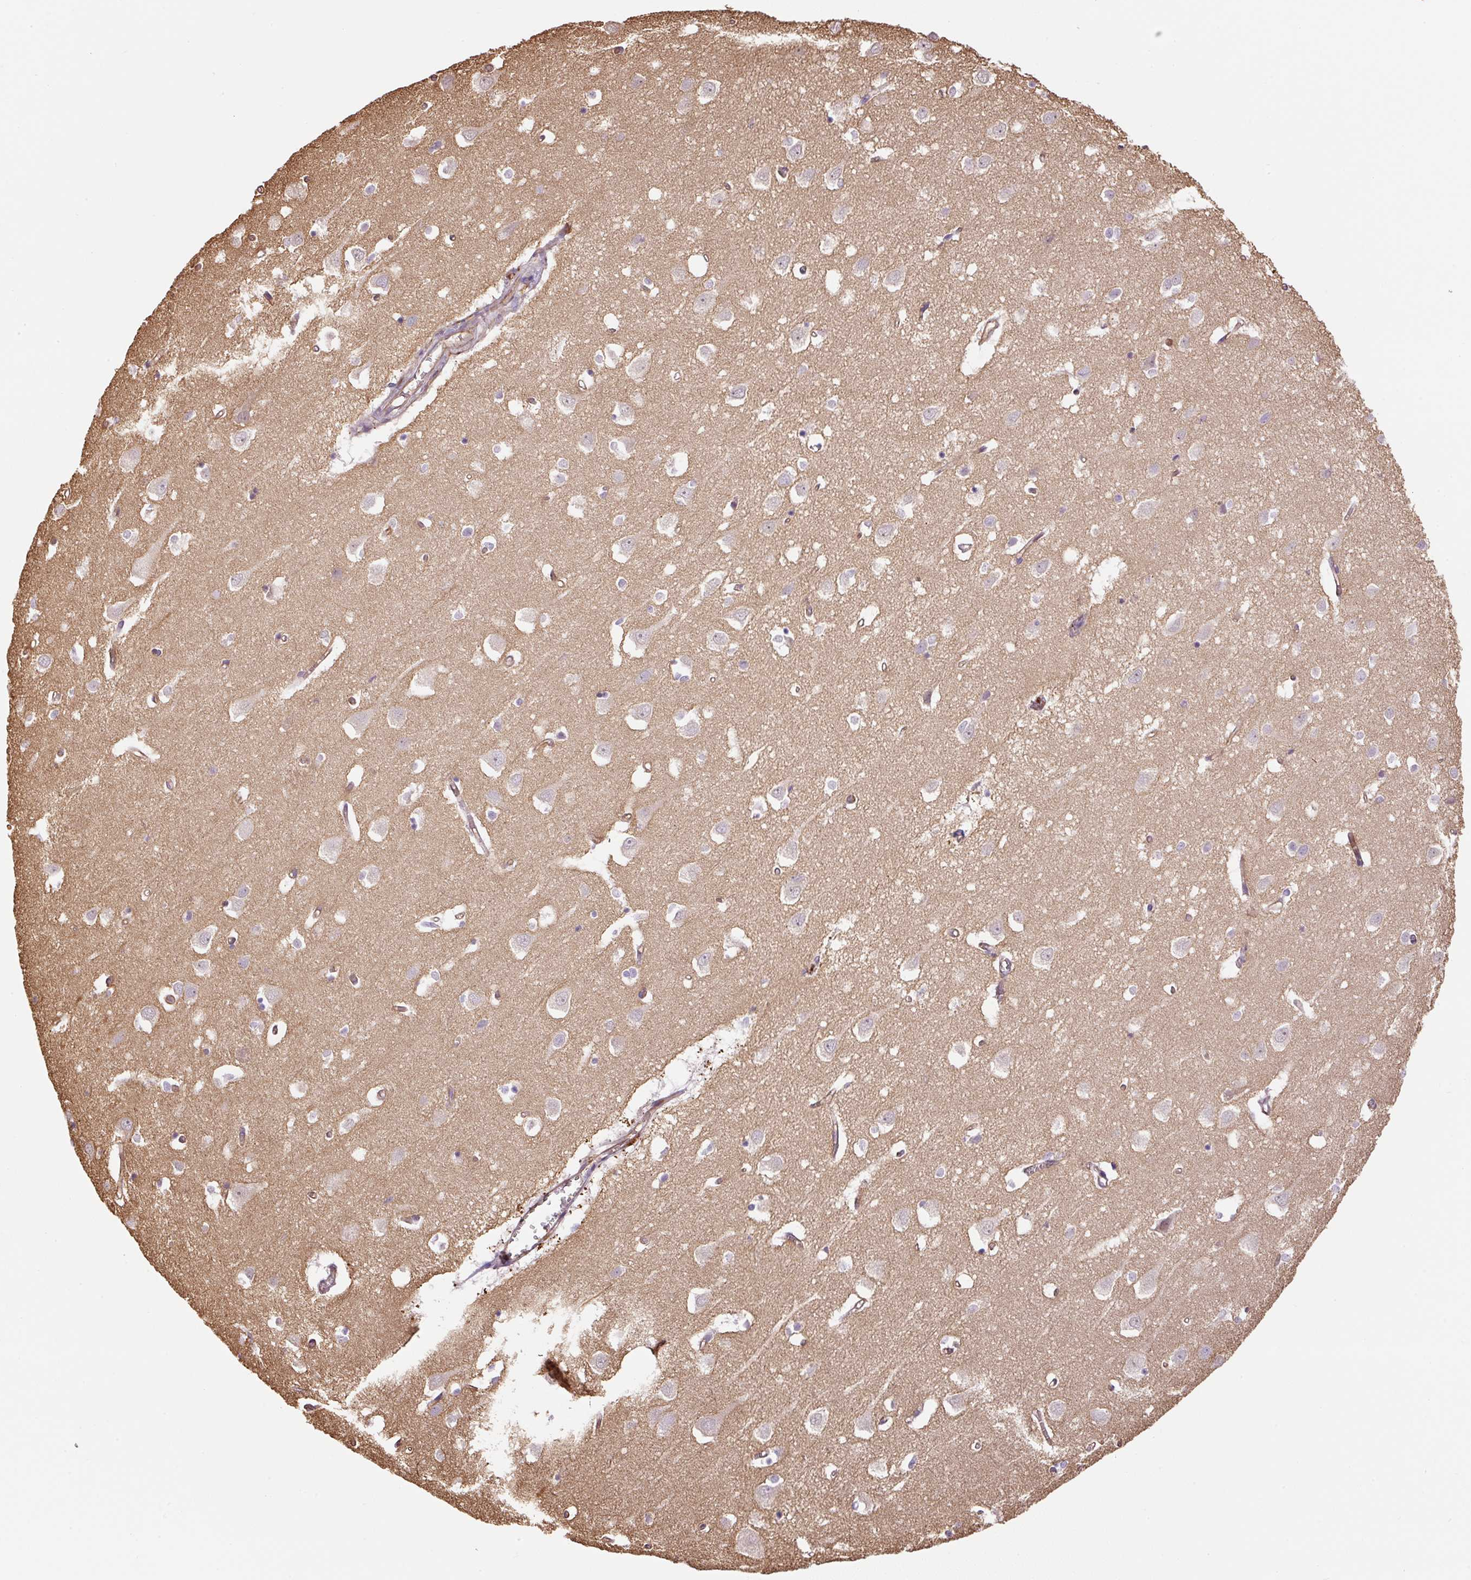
{"staining": {"intensity": "moderate", "quantity": "25%-75%", "location": "cytoplasmic/membranous"}, "tissue": "cerebral cortex", "cell_type": "Endothelial cells", "image_type": "normal", "snomed": [{"axis": "morphology", "description": "Normal tissue, NOS"}, {"axis": "topography", "description": "Cerebral cortex"}], "caption": "Immunohistochemistry (IHC) photomicrograph of normal cerebral cortex stained for a protein (brown), which shows medium levels of moderate cytoplasmic/membranous staining in about 25%-75% of endothelial cells.", "gene": "B3GALT5", "patient": {"sex": "male", "age": 70}}